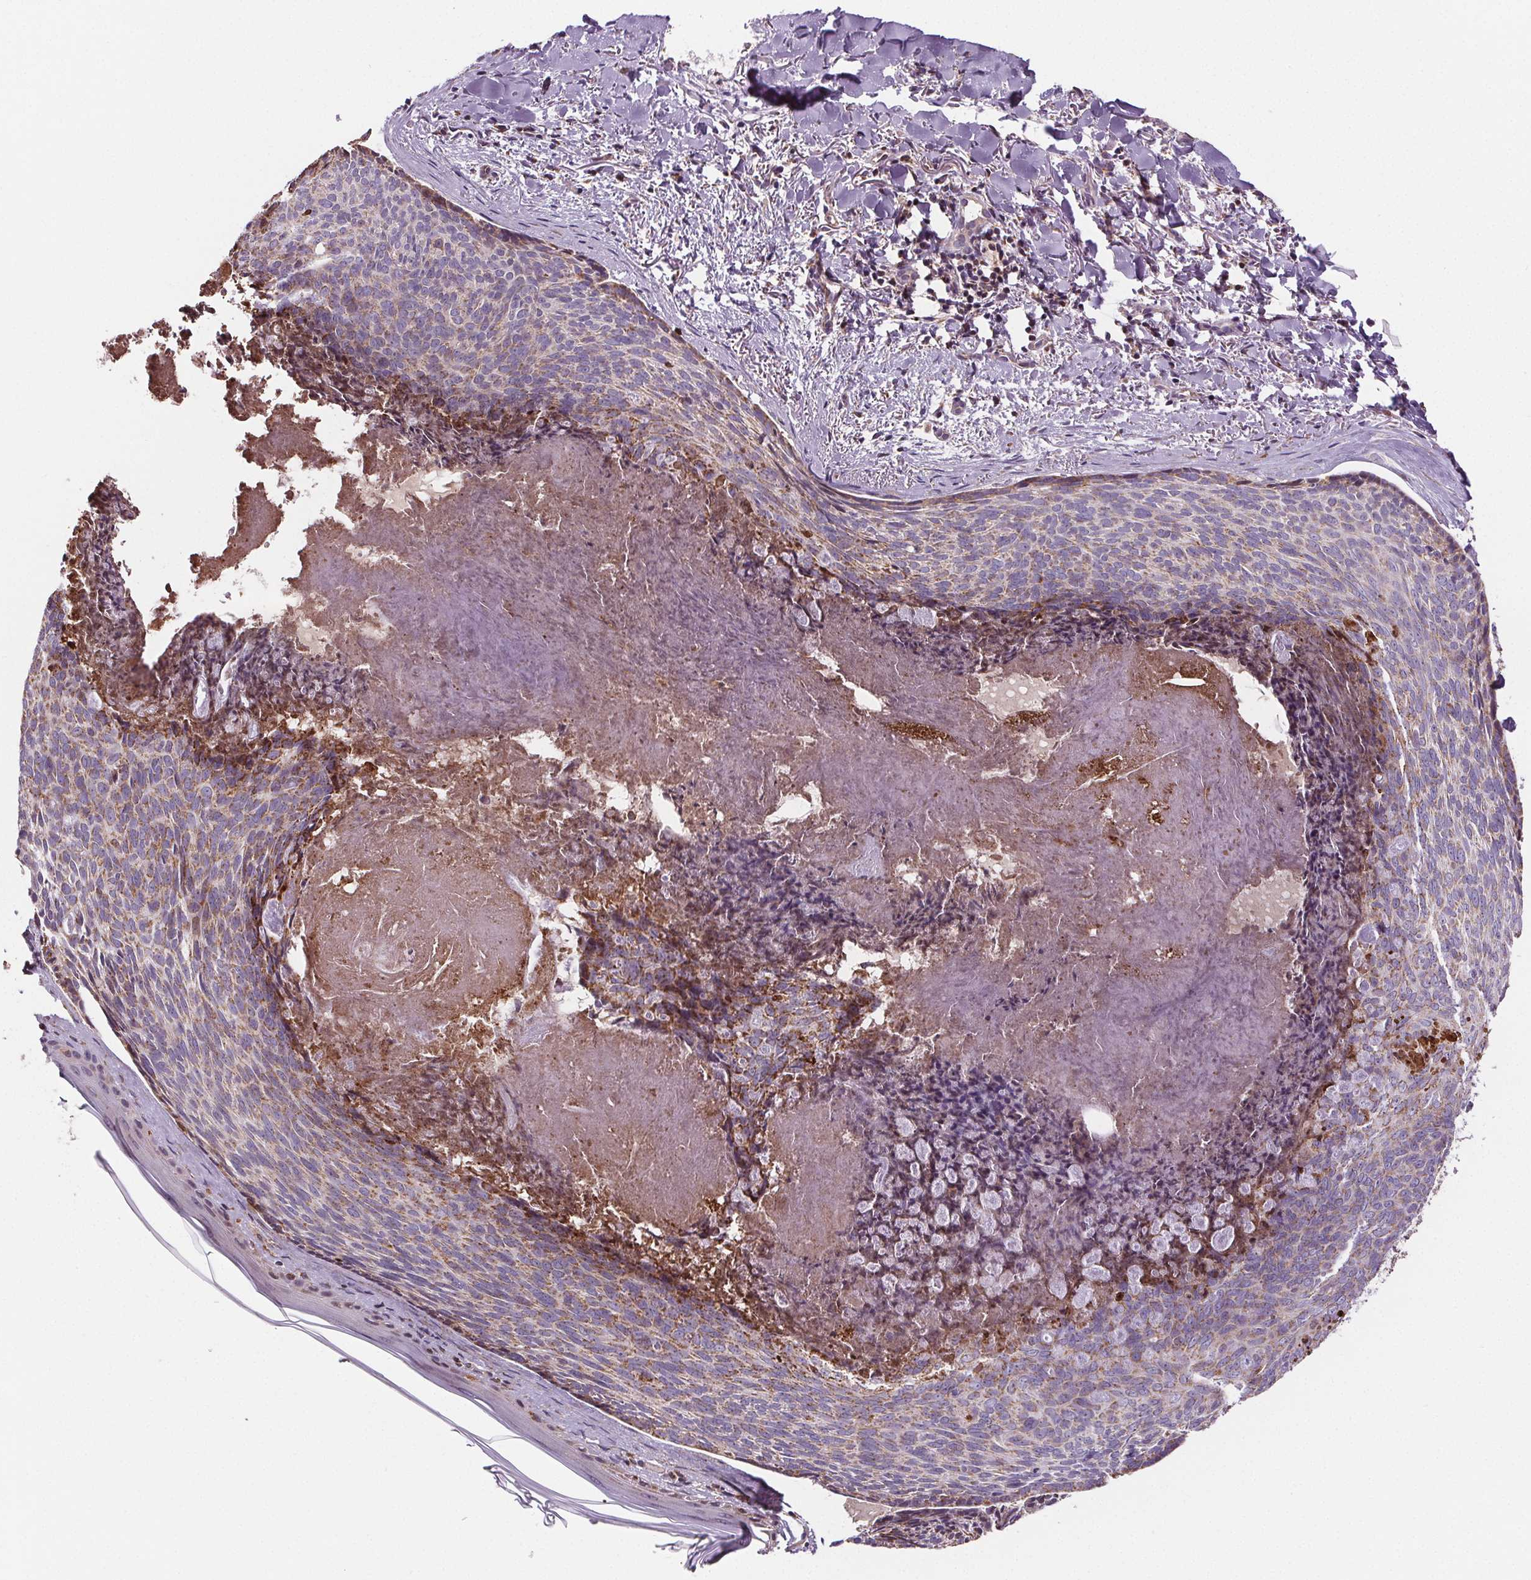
{"staining": {"intensity": "weak", "quantity": "25%-75%", "location": "cytoplasmic/membranous"}, "tissue": "skin cancer", "cell_type": "Tumor cells", "image_type": "cancer", "snomed": [{"axis": "morphology", "description": "Basal cell carcinoma"}, {"axis": "topography", "description": "Skin"}], "caption": "Skin cancer (basal cell carcinoma) tissue demonstrates weak cytoplasmic/membranous expression in about 25%-75% of tumor cells, visualized by immunohistochemistry. (DAB (3,3'-diaminobenzidine) = brown stain, brightfield microscopy at high magnification).", "gene": "SUCLA2", "patient": {"sex": "female", "age": 82}}